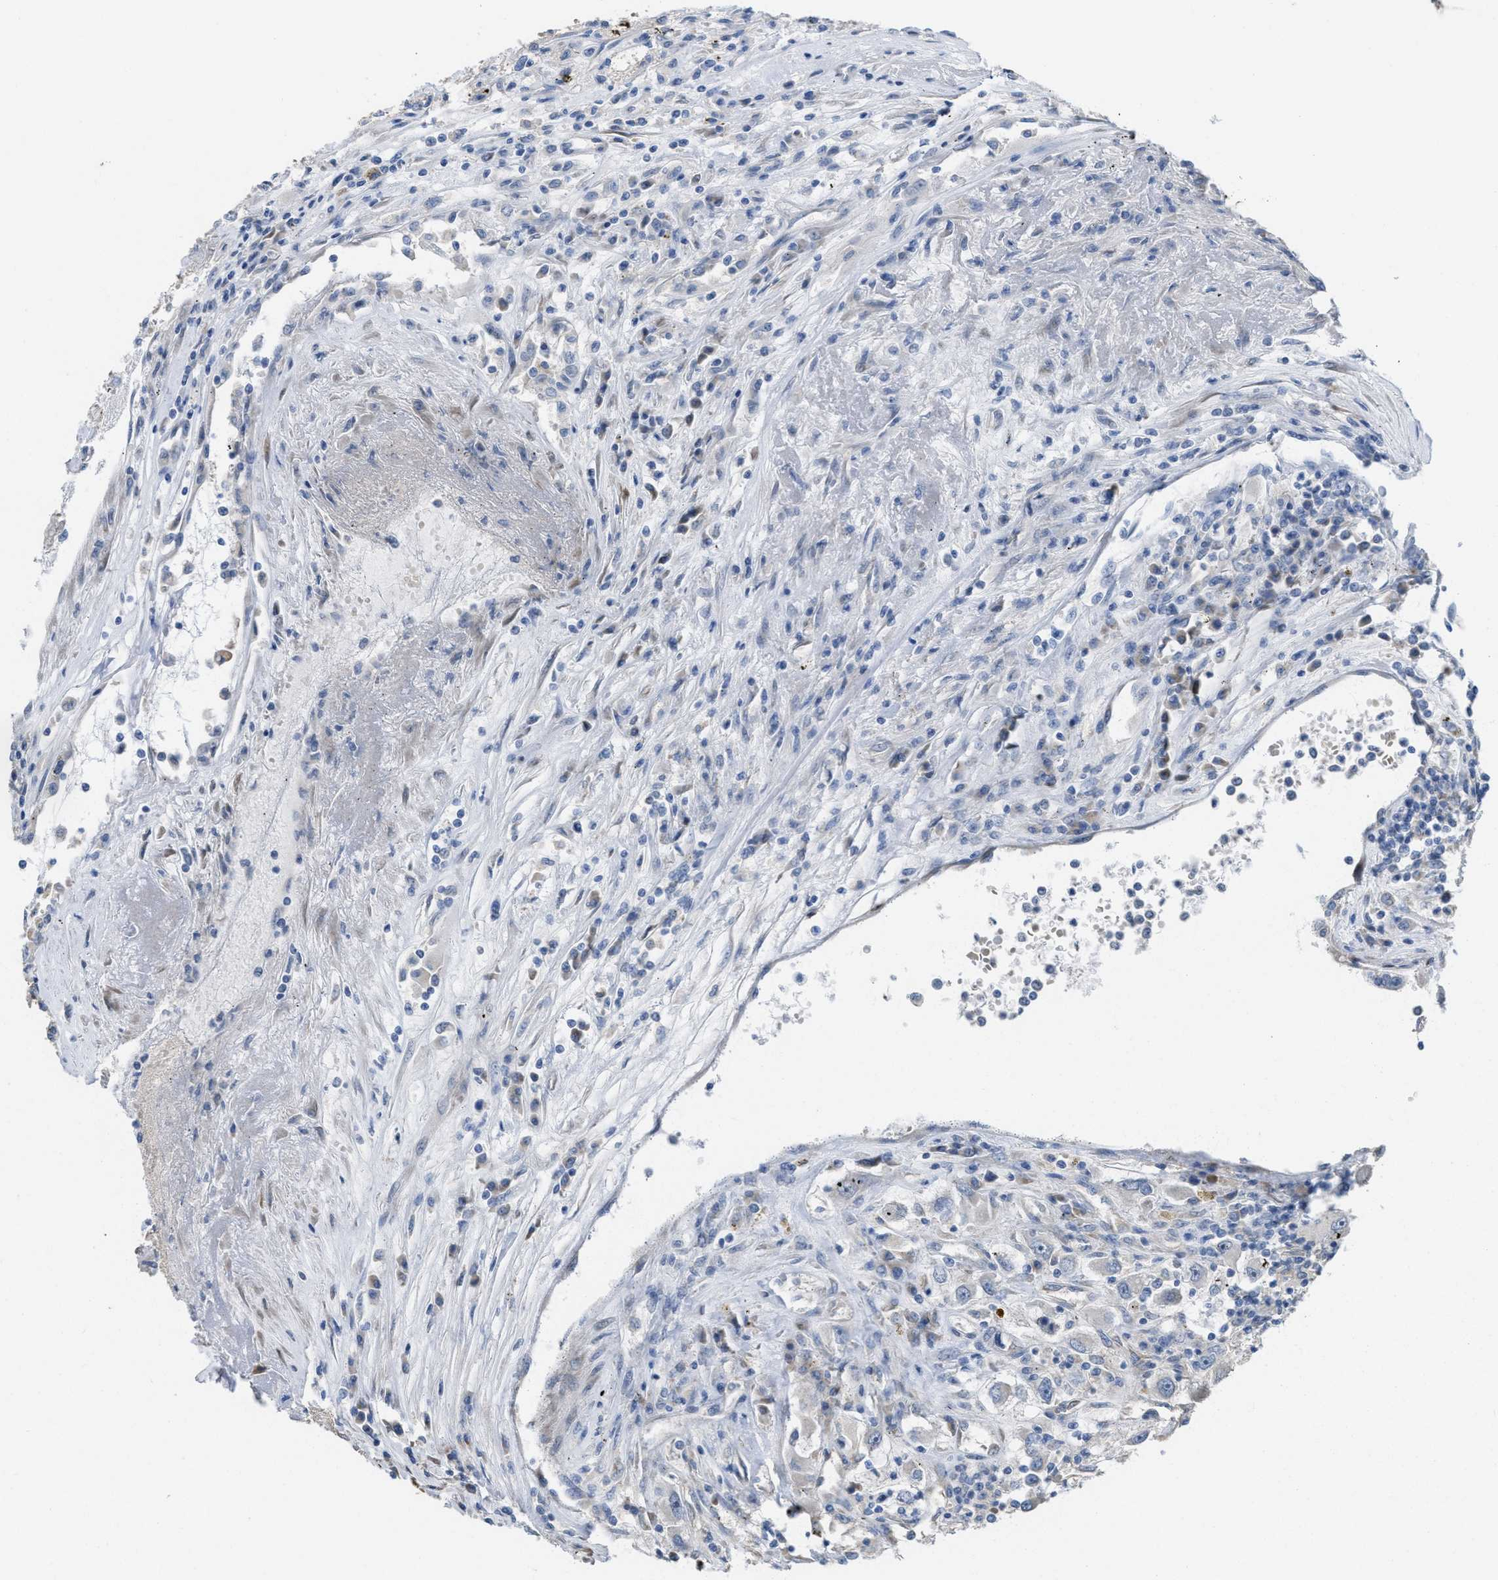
{"staining": {"intensity": "negative", "quantity": "none", "location": "none"}, "tissue": "renal cancer", "cell_type": "Tumor cells", "image_type": "cancer", "snomed": [{"axis": "morphology", "description": "Adenocarcinoma, NOS"}, {"axis": "topography", "description": "Kidney"}], "caption": "High power microscopy histopathology image of an IHC photomicrograph of renal adenocarcinoma, revealing no significant expression in tumor cells. (DAB immunohistochemistry (IHC) visualized using brightfield microscopy, high magnification).", "gene": "CDPF1", "patient": {"sex": "female", "age": 52}}